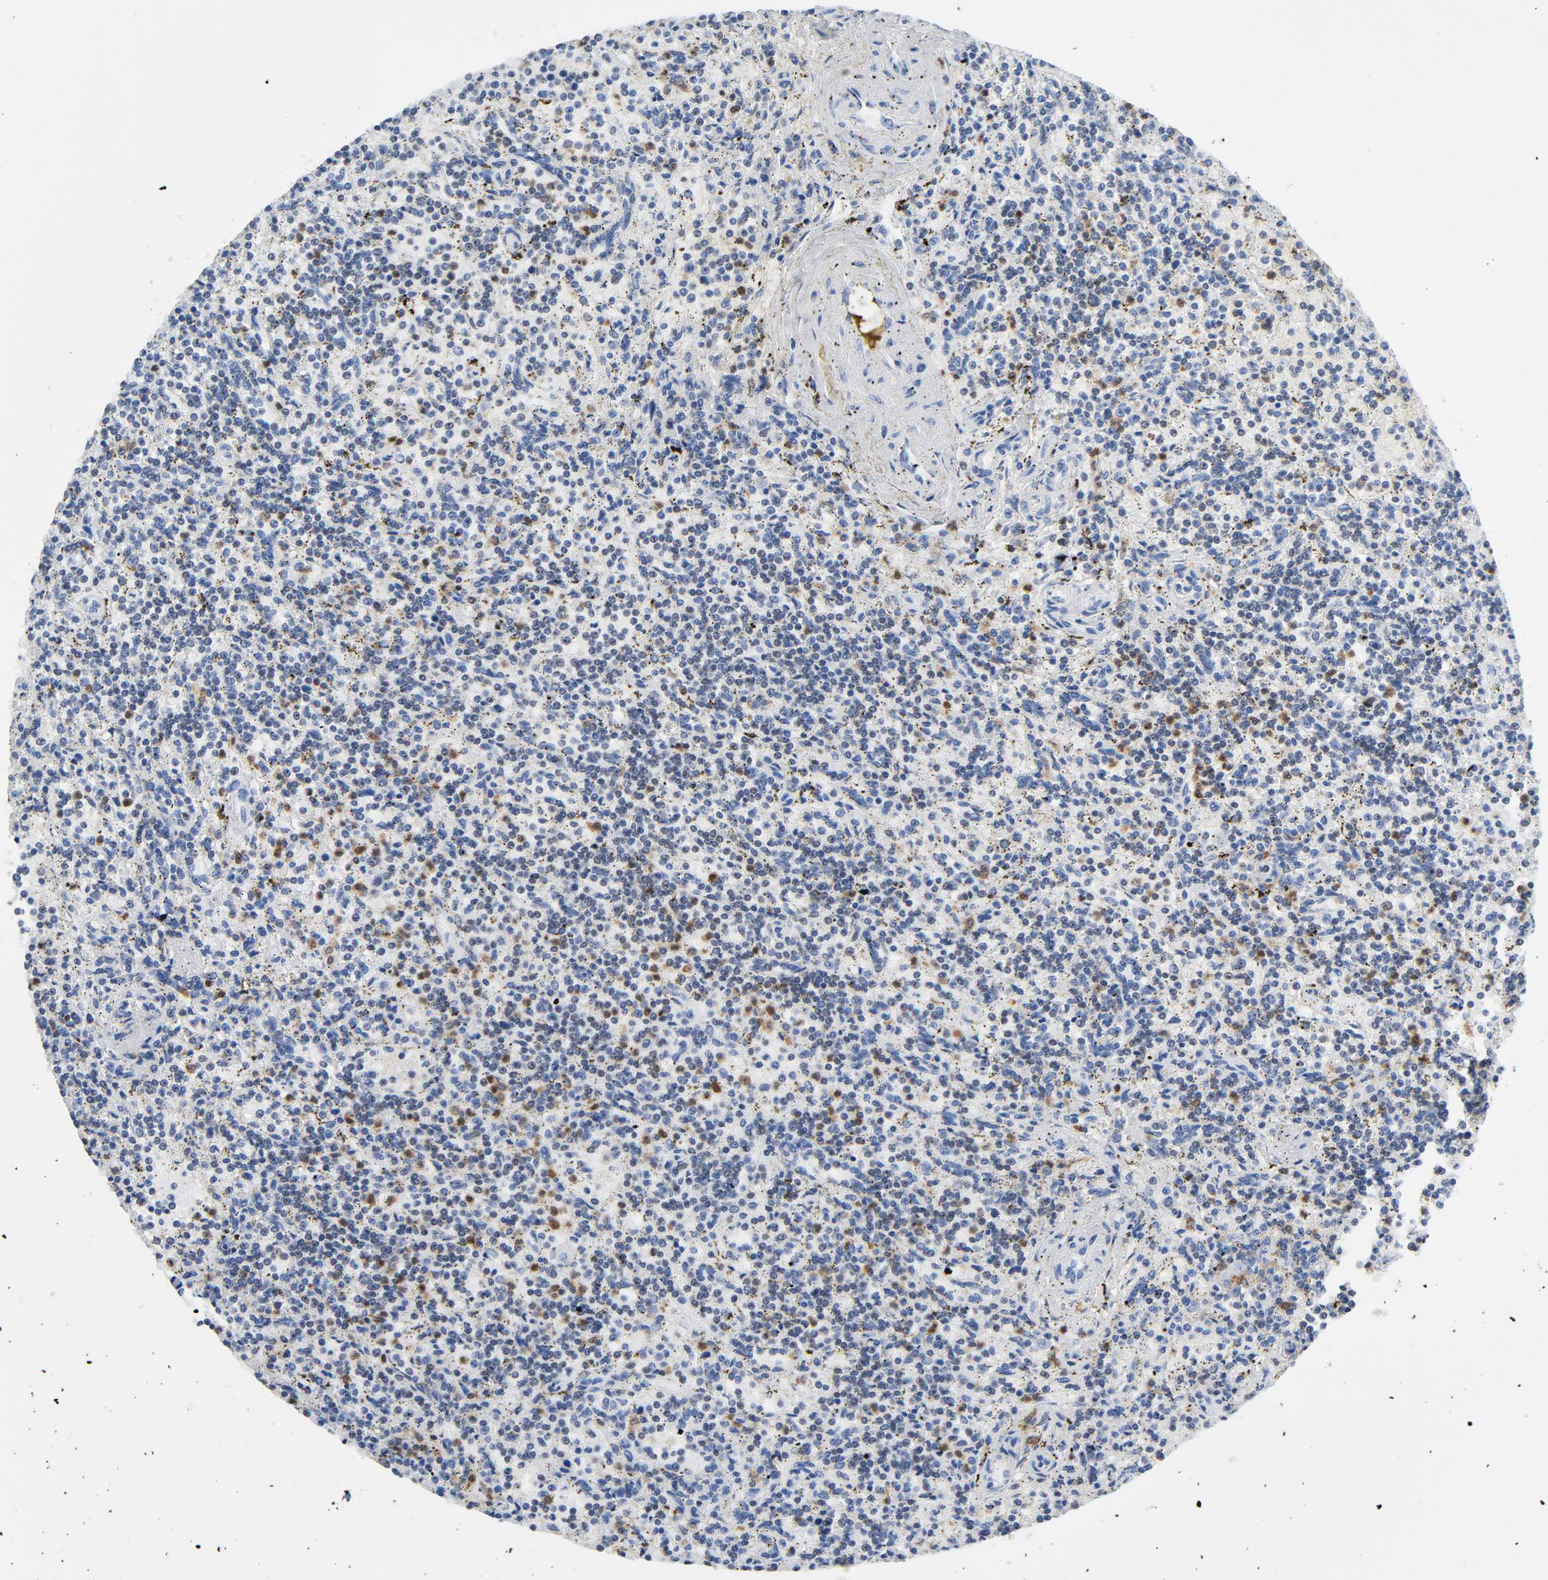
{"staining": {"intensity": "moderate", "quantity": "<25%", "location": "cytoplasmic/membranous,nuclear"}, "tissue": "lymphoma", "cell_type": "Tumor cells", "image_type": "cancer", "snomed": [{"axis": "morphology", "description": "Malignant lymphoma, non-Hodgkin's type, Low grade"}, {"axis": "topography", "description": "Spleen"}], "caption": "This micrograph reveals immunohistochemistry (IHC) staining of human lymphoma, with low moderate cytoplasmic/membranous and nuclear positivity in approximately <25% of tumor cells.", "gene": "NCF1", "patient": {"sex": "male", "age": 73}}